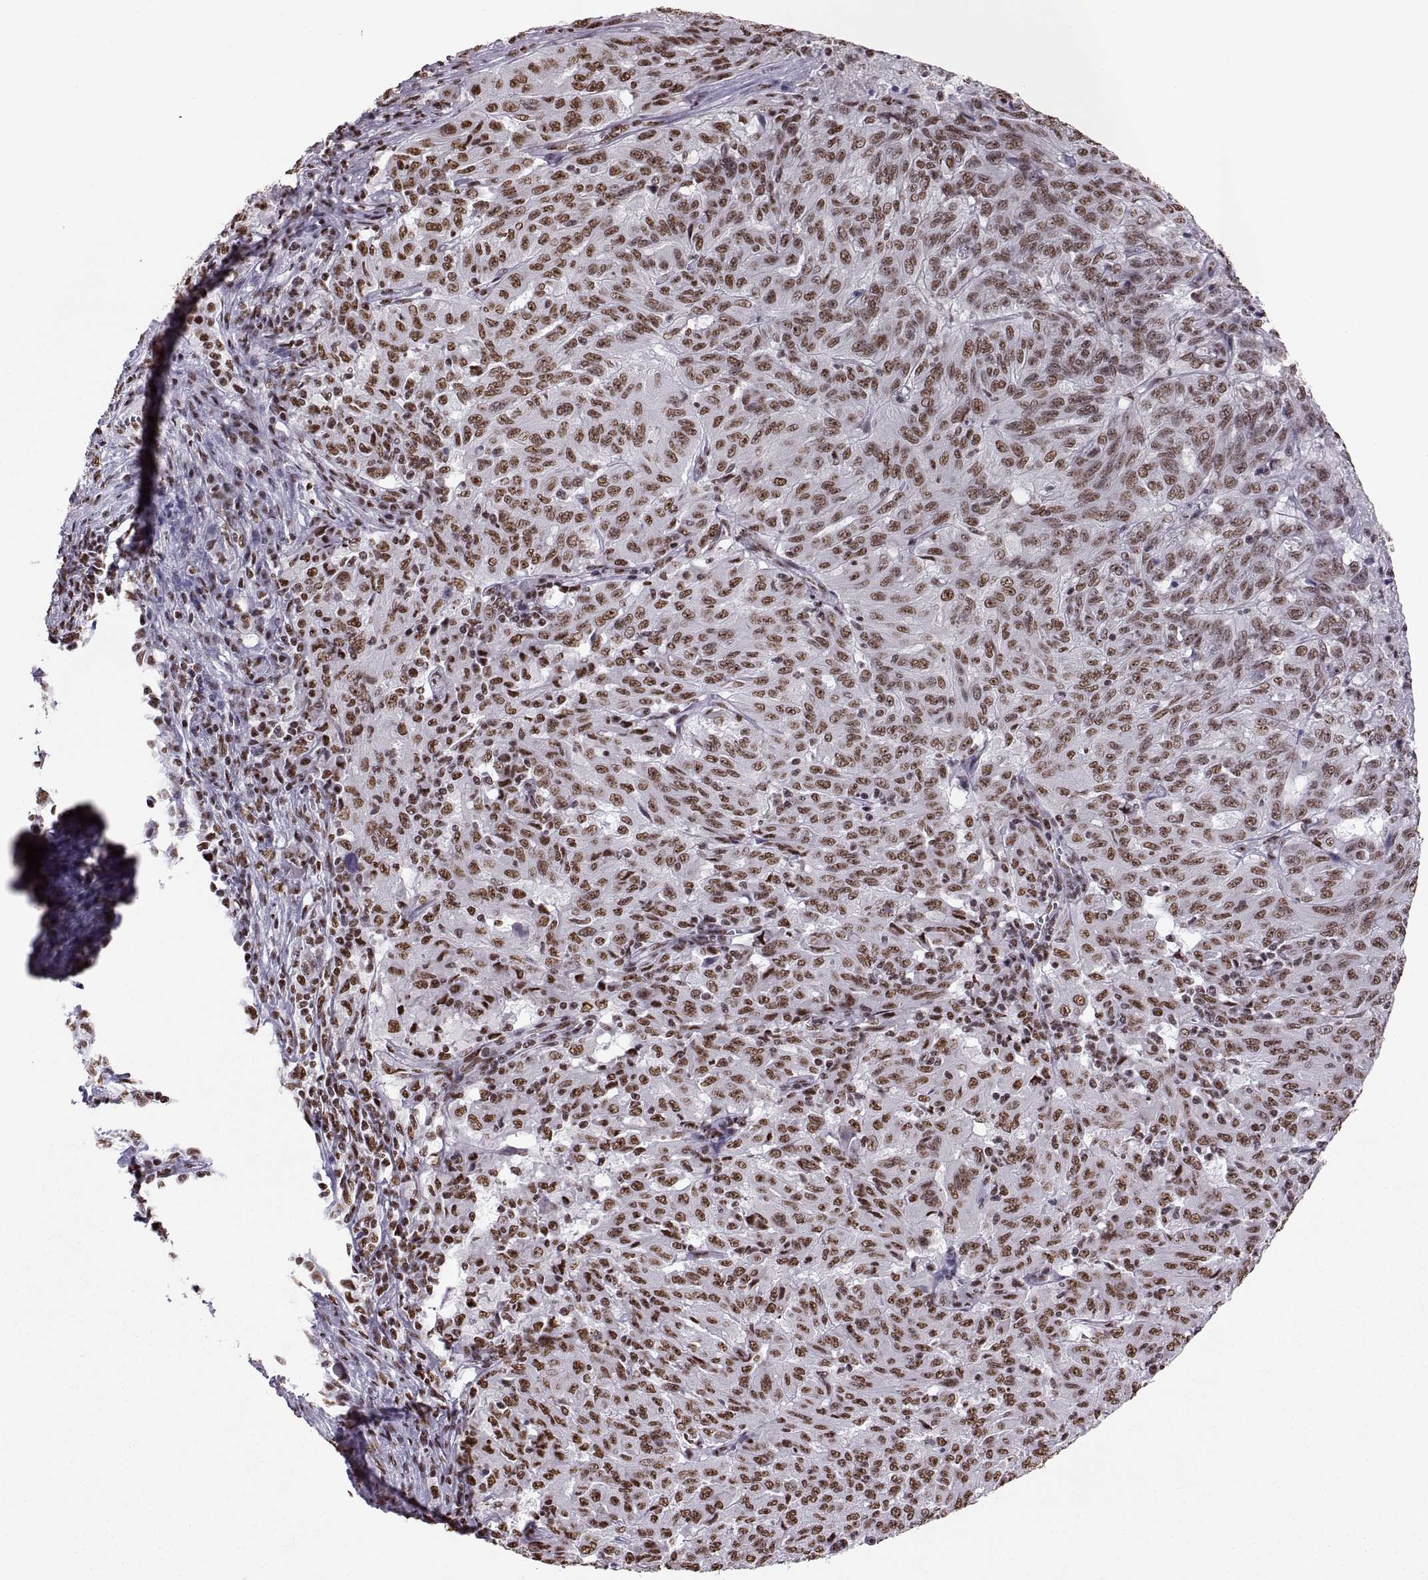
{"staining": {"intensity": "moderate", "quantity": ">75%", "location": "nuclear"}, "tissue": "pancreatic cancer", "cell_type": "Tumor cells", "image_type": "cancer", "snomed": [{"axis": "morphology", "description": "Adenocarcinoma, NOS"}, {"axis": "topography", "description": "Pancreas"}], "caption": "A micrograph showing moderate nuclear expression in about >75% of tumor cells in pancreatic adenocarcinoma, as visualized by brown immunohistochemical staining.", "gene": "SNAI1", "patient": {"sex": "male", "age": 63}}